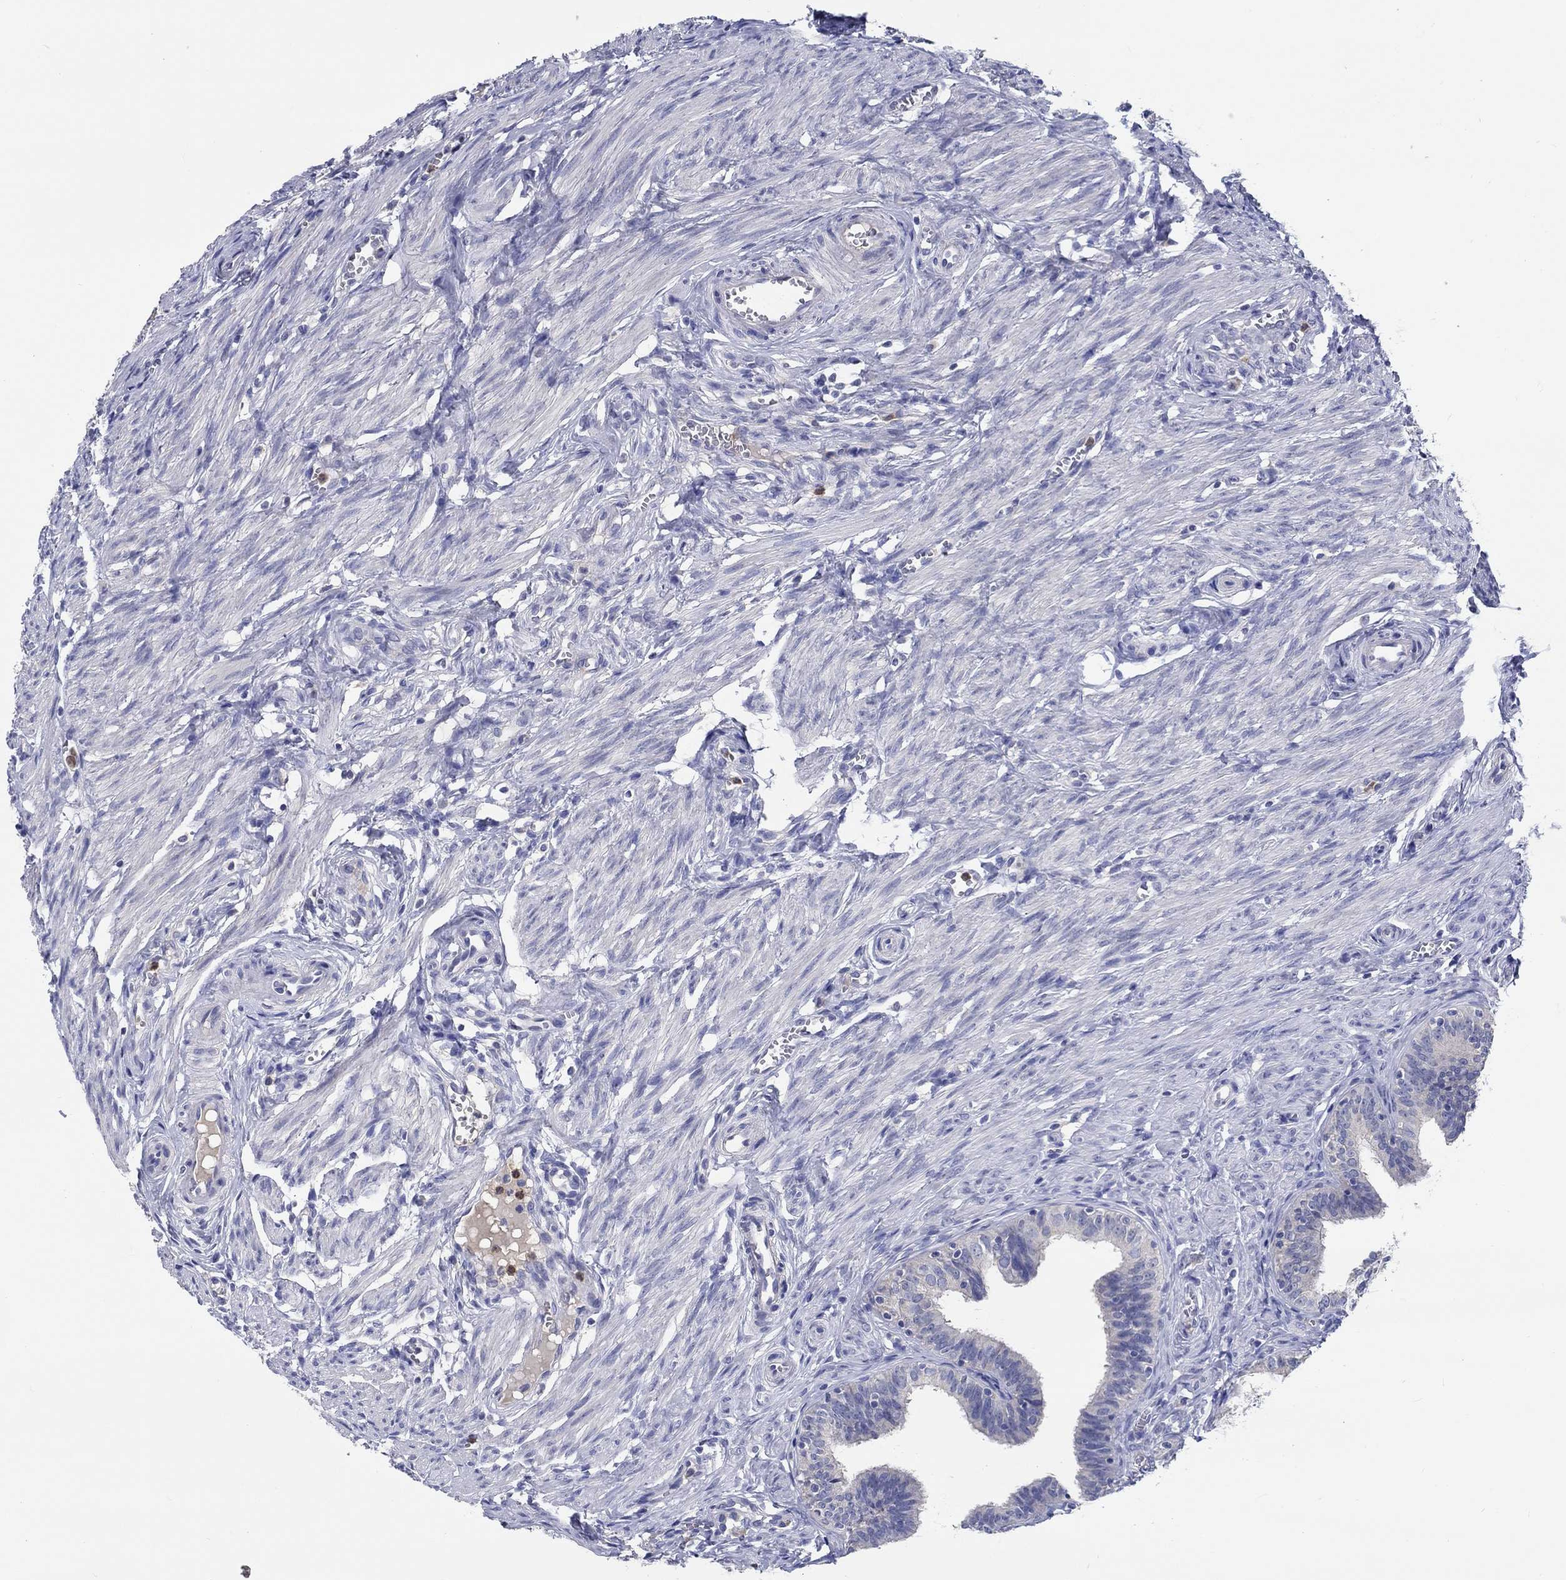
{"staining": {"intensity": "negative", "quantity": "none", "location": "none"}, "tissue": "fallopian tube", "cell_type": "Glandular cells", "image_type": "normal", "snomed": [{"axis": "morphology", "description": "Normal tissue, NOS"}, {"axis": "topography", "description": "Fallopian tube"}], "caption": "Immunohistochemistry micrograph of benign human fallopian tube stained for a protein (brown), which displays no expression in glandular cells.", "gene": "CHIT1", "patient": {"sex": "female", "age": 25}}